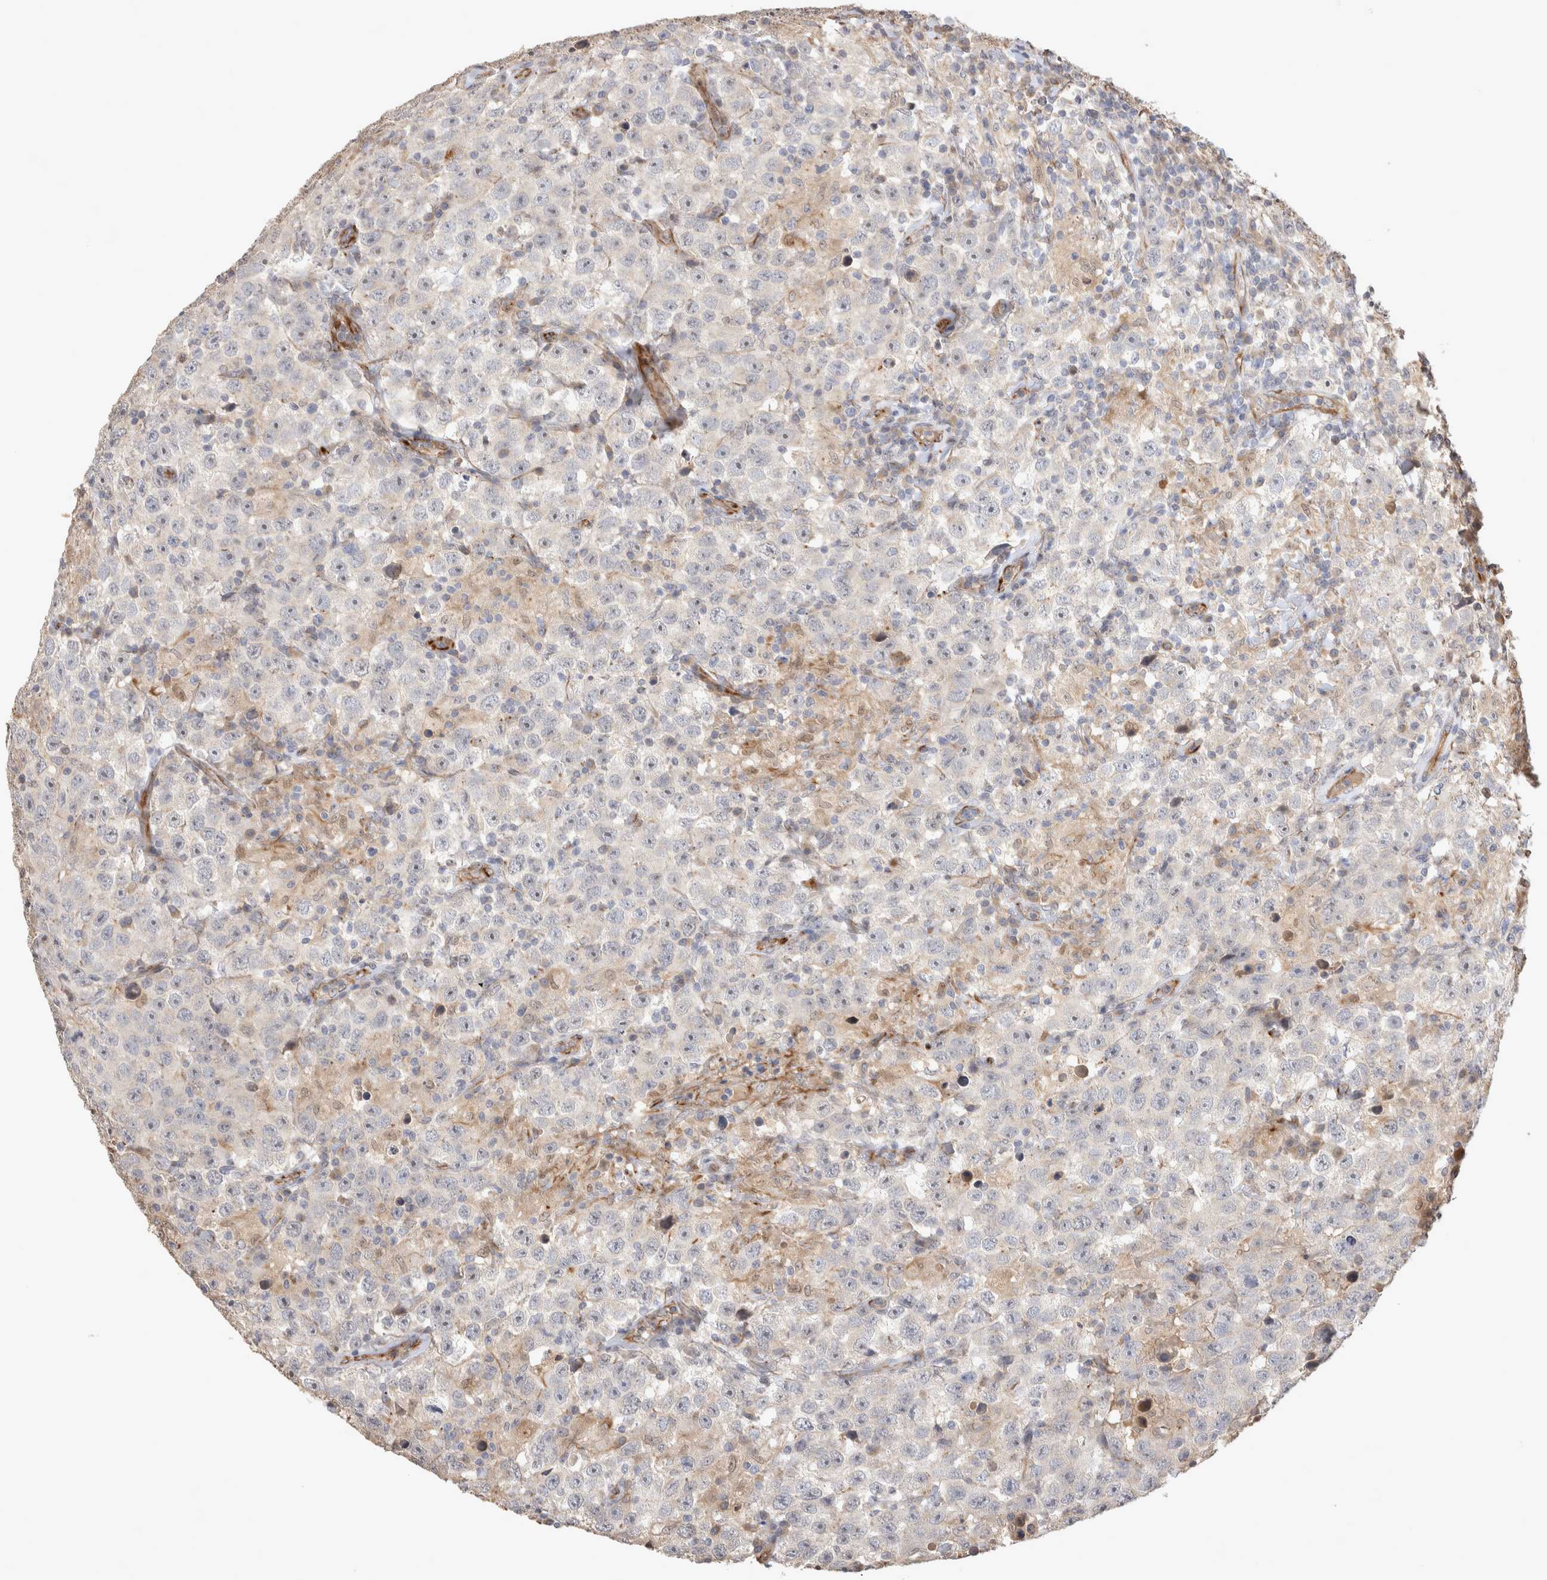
{"staining": {"intensity": "negative", "quantity": "none", "location": "none"}, "tissue": "testis cancer", "cell_type": "Tumor cells", "image_type": "cancer", "snomed": [{"axis": "morphology", "description": "Seminoma, NOS"}, {"axis": "topography", "description": "Testis"}], "caption": "Tumor cells show no significant expression in testis cancer (seminoma).", "gene": "NMU", "patient": {"sex": "male", "age": 41}}